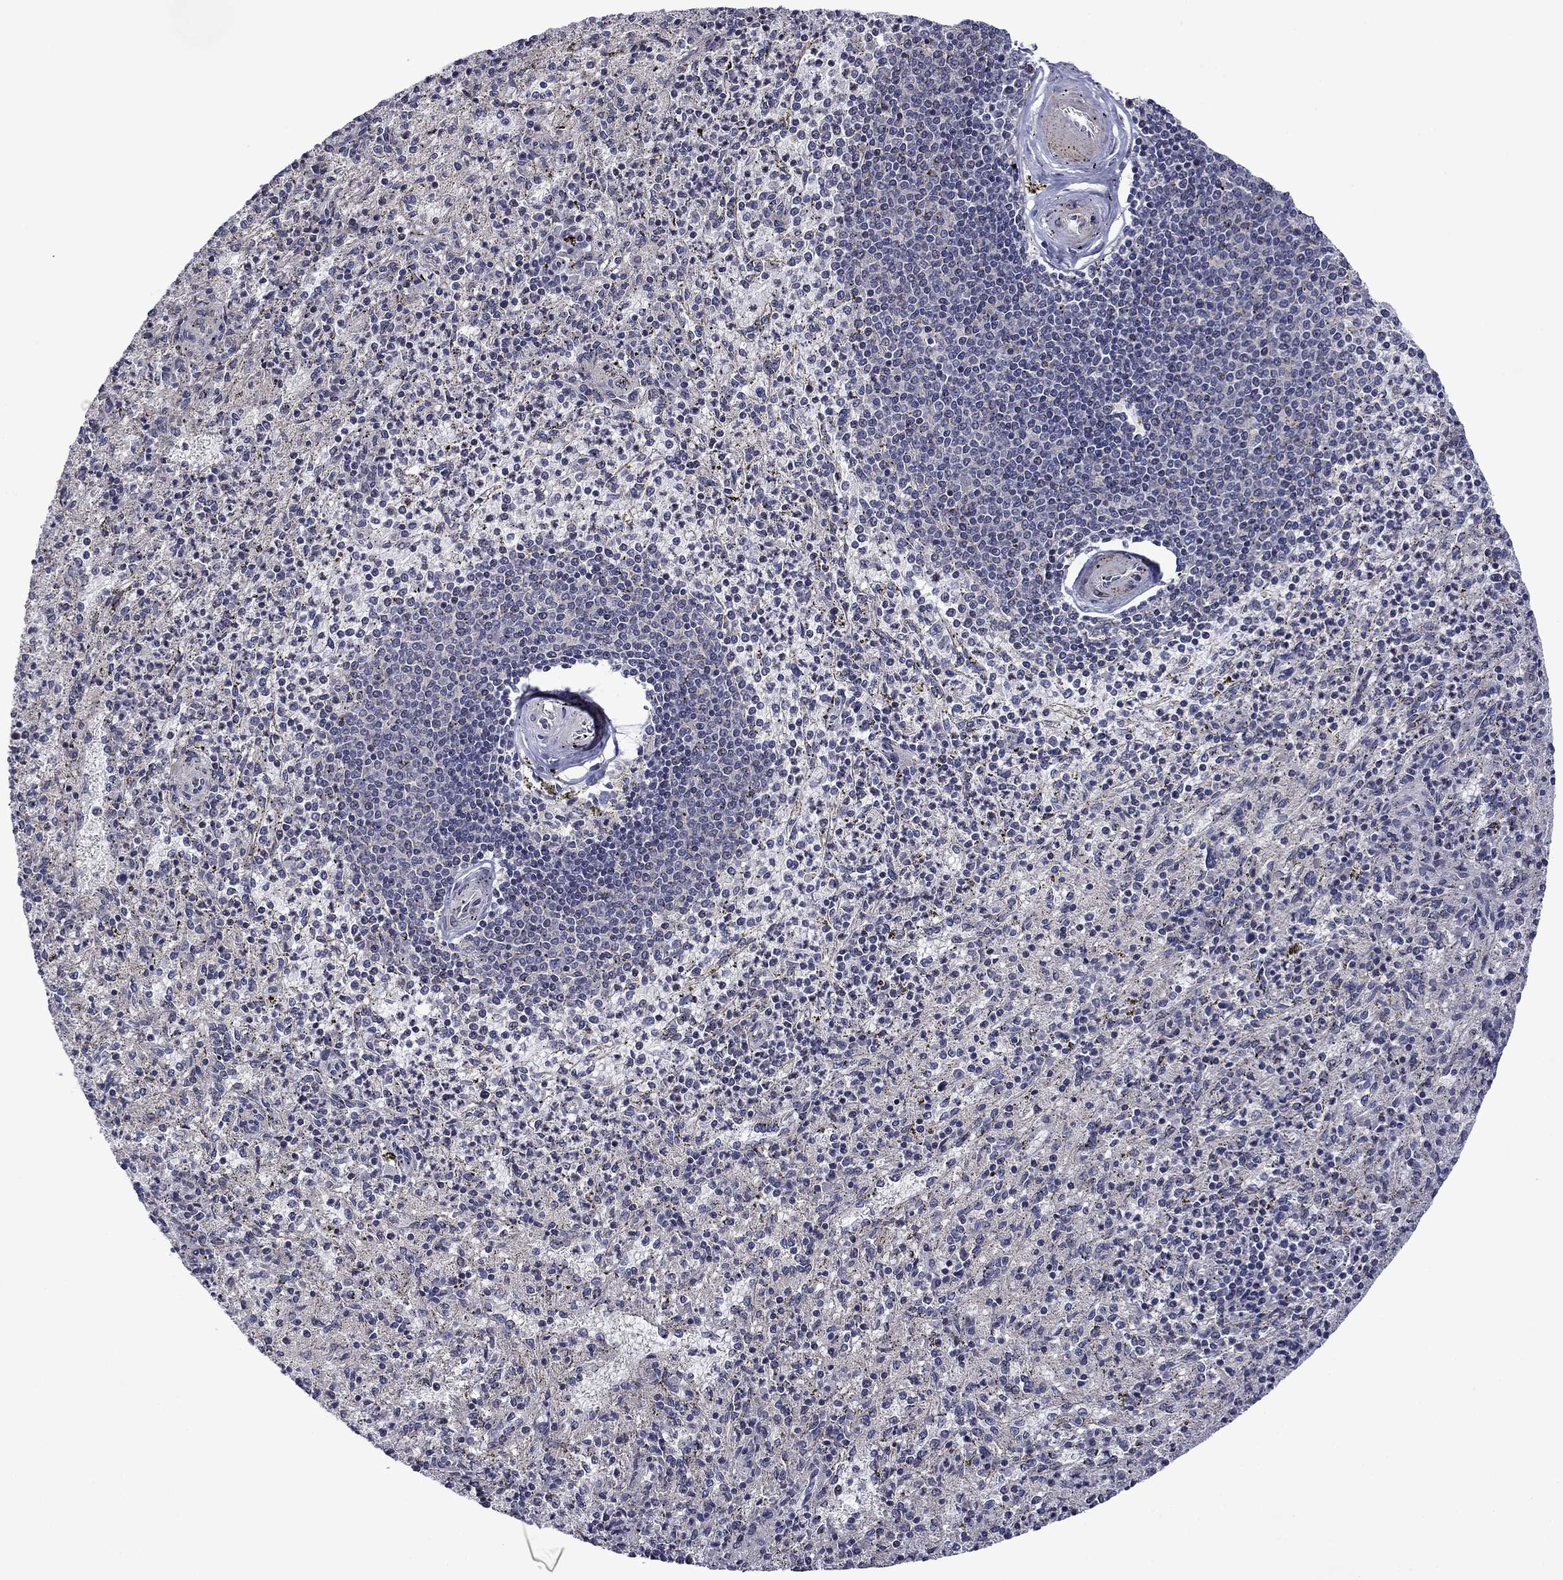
{"staining": {"intensity": "negative", "quantity": "none", "location": "none"}, "tissue": "spleen", "cell_type": "Cells in red pulp", "image_type": "normal", "snomed": [{"axis": "morphology", "description": "Normal tissue, NOS"}, {"axis": "topography", "description": "Spleen"}], "caption": "DAB (3,3'-diaminobenzidine) immunohistochemical staining of benign human spleen demonstrates no significant positivity in cells in red pulp.", "gene": "B3GAT1", "patient": {"sex": "male", "age": 60}}